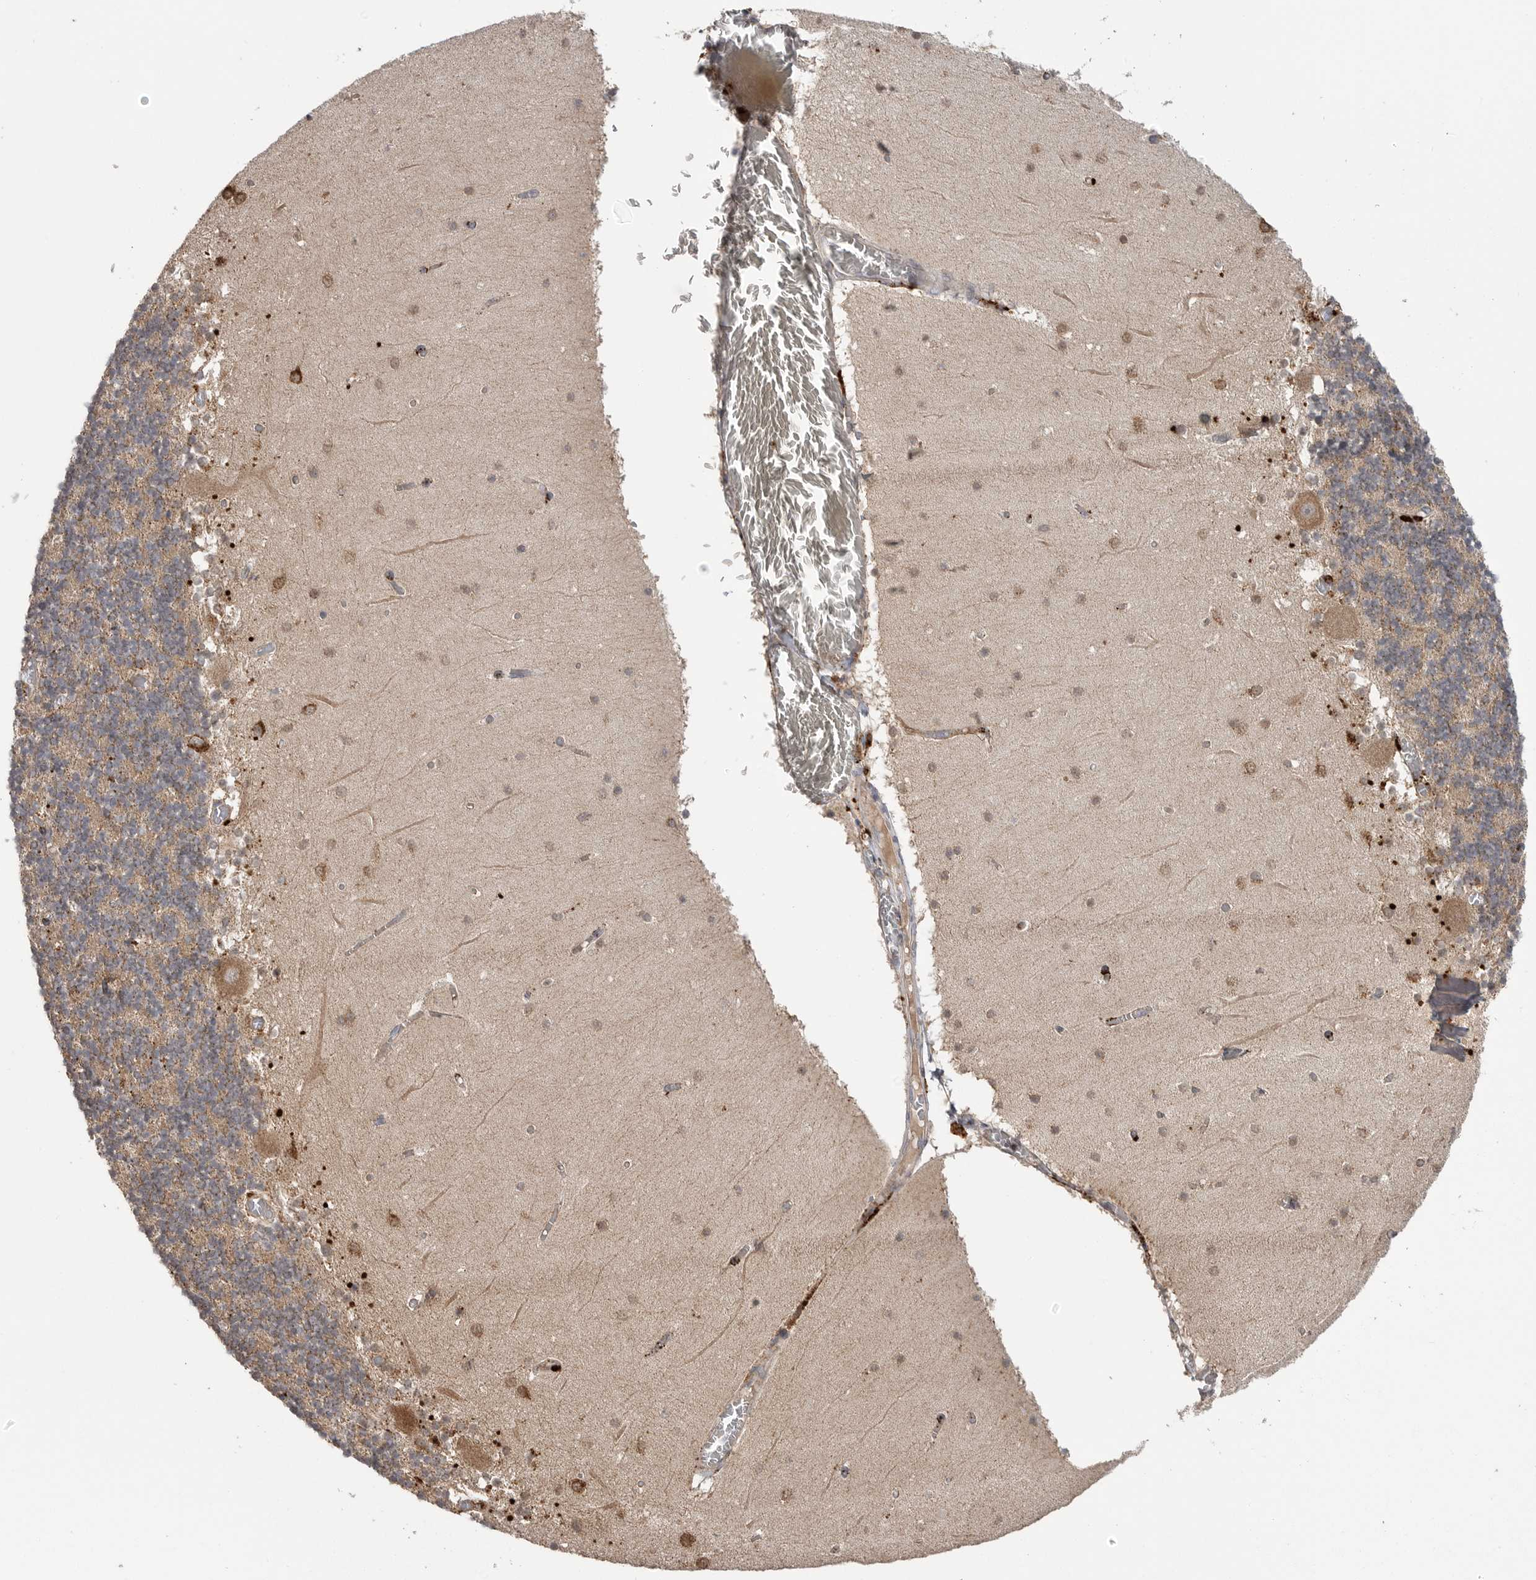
{"staining": {"intensity": "moderate", "quantity": ">75%", "location": "cytoplasmic/membranous"}, "tissue": "cerebellum", "cell_type": "Cells in granular layer", "image_type": "normal", "snomed": [{"axis": "morphology", "description": "Normal tissue, NOS"}, {"axis": "topography", "description": "Cerebellum"}], "caption": "Cerebellum stained with a brown dye exhibits moderate cytoplasmic/membranous positive positivity in approximately >75% of cells in granular layer.", "gene": "GALNS", "patient": {"sex": "female", "age": 28}}